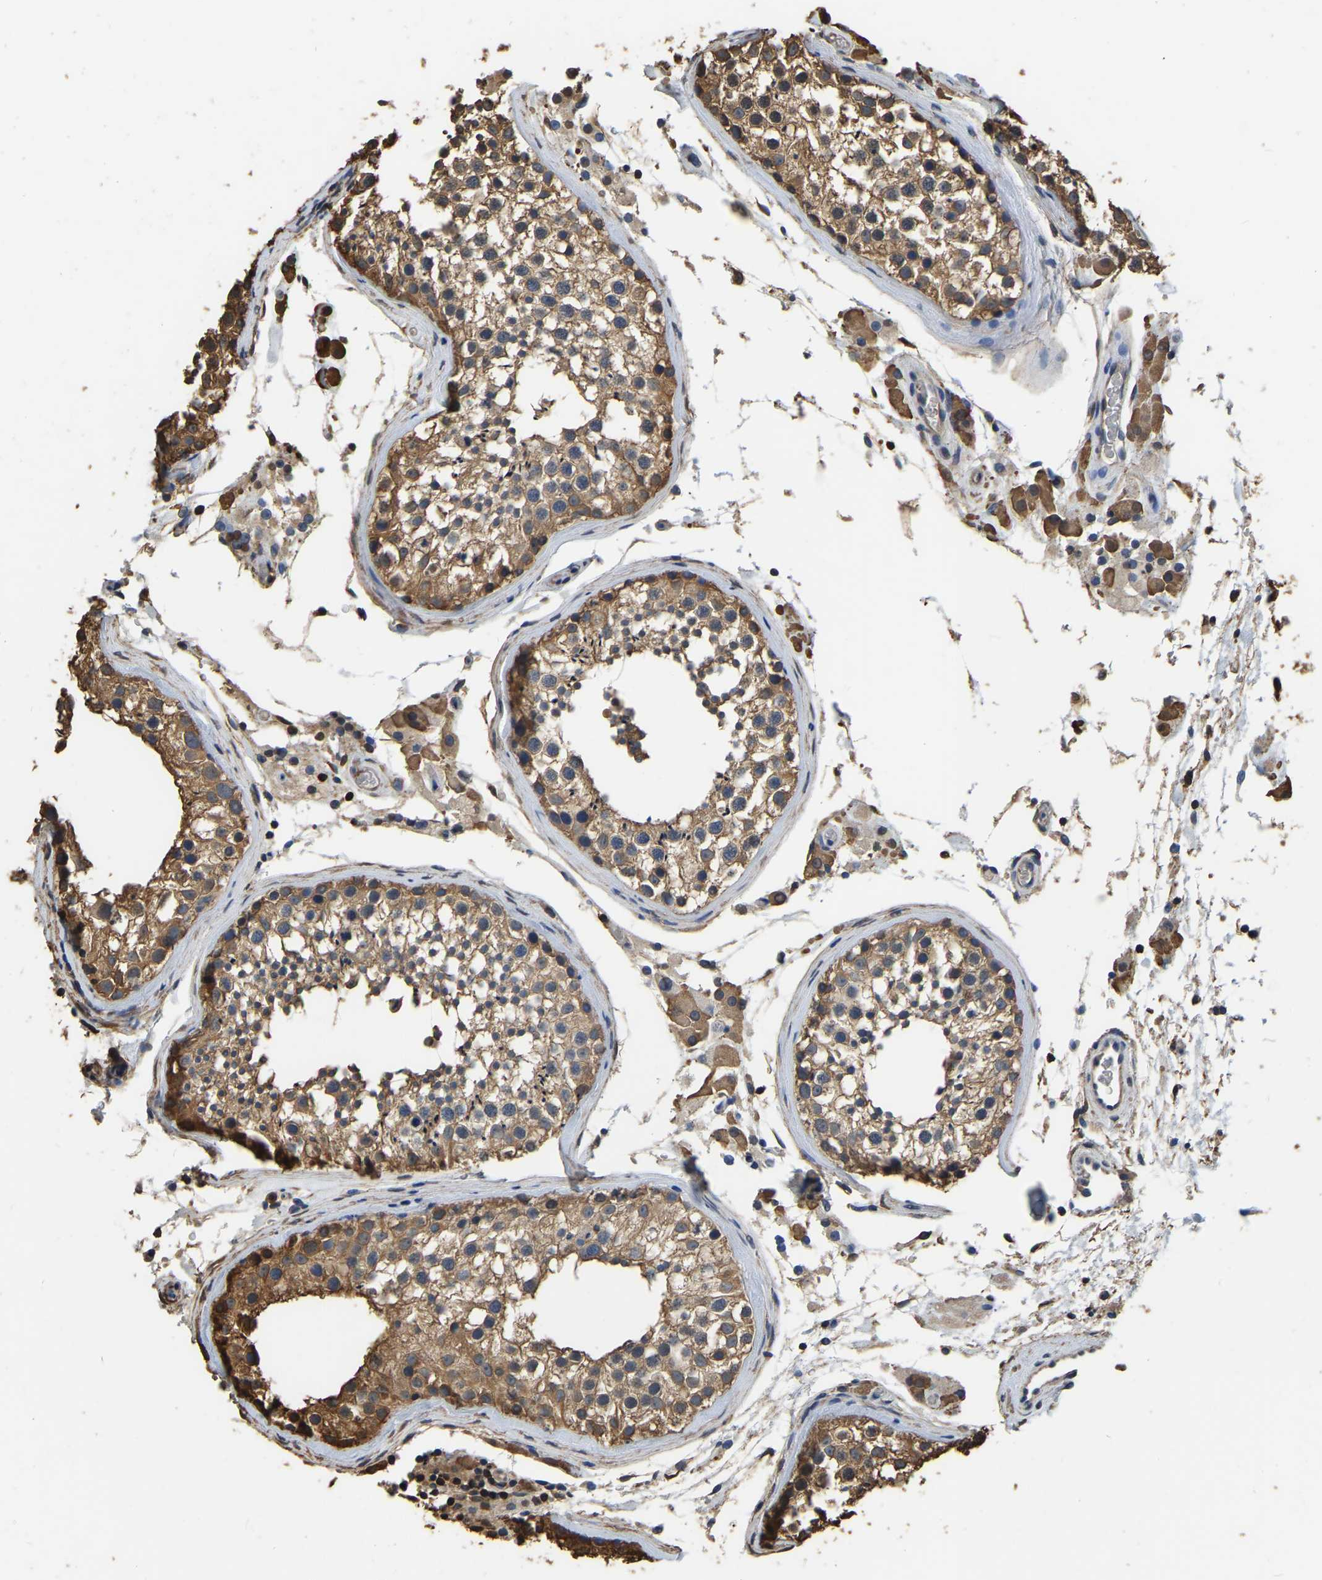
{"staining": {"intensity": "moderate", "quantity": ">75%", "location": "cytoplasmic/membranous"}, "tissue": "testis", "cell_type": "Cells in seminiferous ducts", "image_type": "normal", "snomed": [{"axis": "morphology", "description": "Normal tissue, NOS"}, {"axis": "topography", "description": "Testis"}], "caption": "Immunohistochemistry of normal testis demonstrates medium levels of moderate cytoplasmic/membranous positivity in approximately >75% of cells in seminiferous ducts. The staining is performed using DAB brown chromogen to label protein expression. The nuclei are counter-stained blue using hematoxylin.", "gene": "LDHB", "patient": {"sex": "male", "age": 46}}